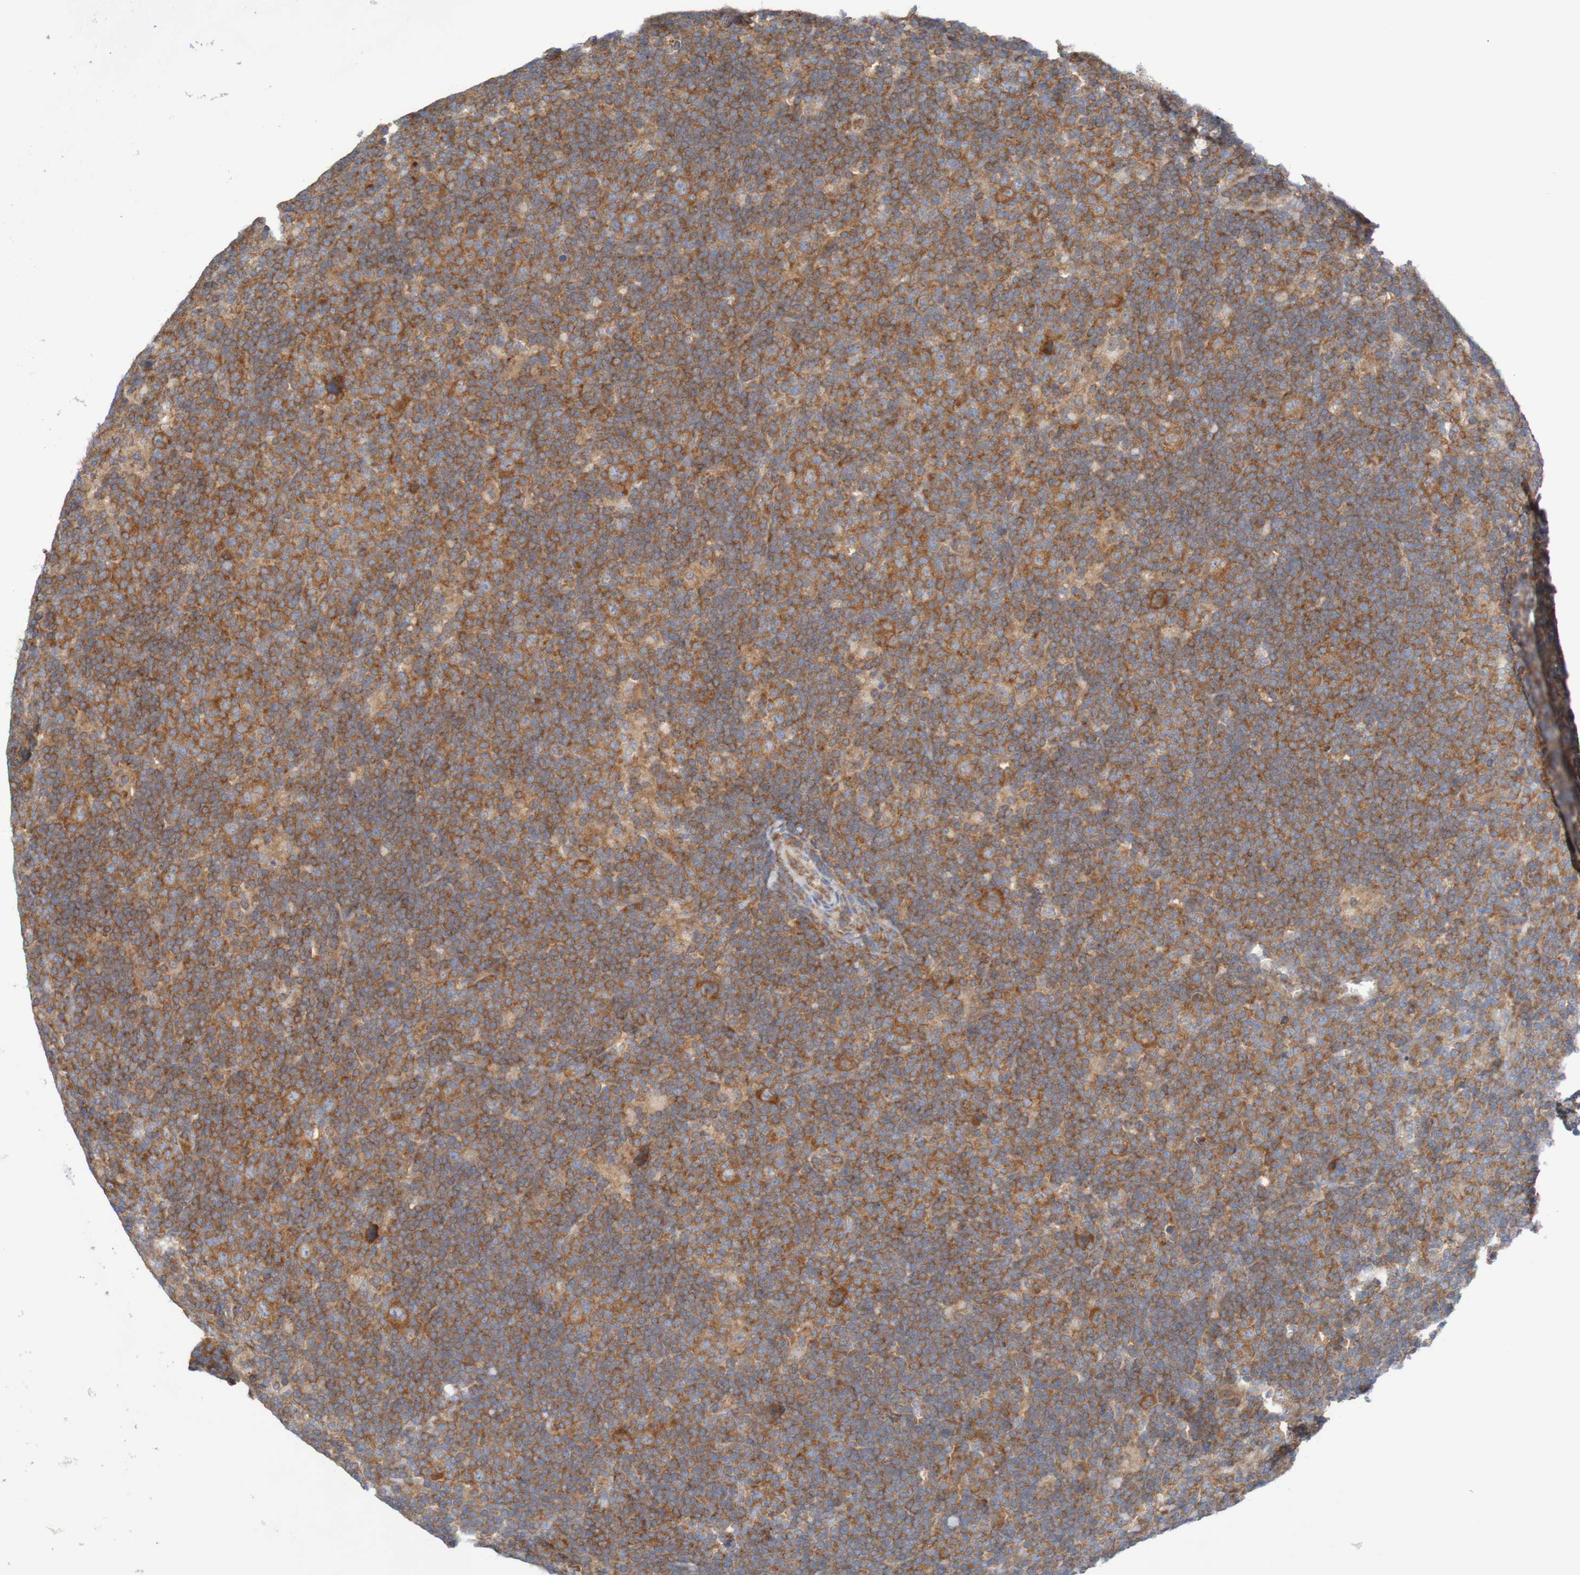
{"staining": {"intensity": "moderate", "quantity": ">75%", "location": "cytoplasmic/membranous"}, "tissue": "lymphoma", "cell_type": "Tumor cells", "image_type": "cancer", "snomed": [{"axis": "morphology", "description": "Hodgkin's disease, NOS"}, {"axis": "topography", "description": "Lymph node"}], "caption": "The histopathology image demonstrates immunohistochemical staining of Hodgkin's disease. There is moderate cytoplasmic/membranous positivity is appreciated in about >75% of tumor cells.", "gene": "LRRC47", "patient": {"sex": "female", "age": 57}}